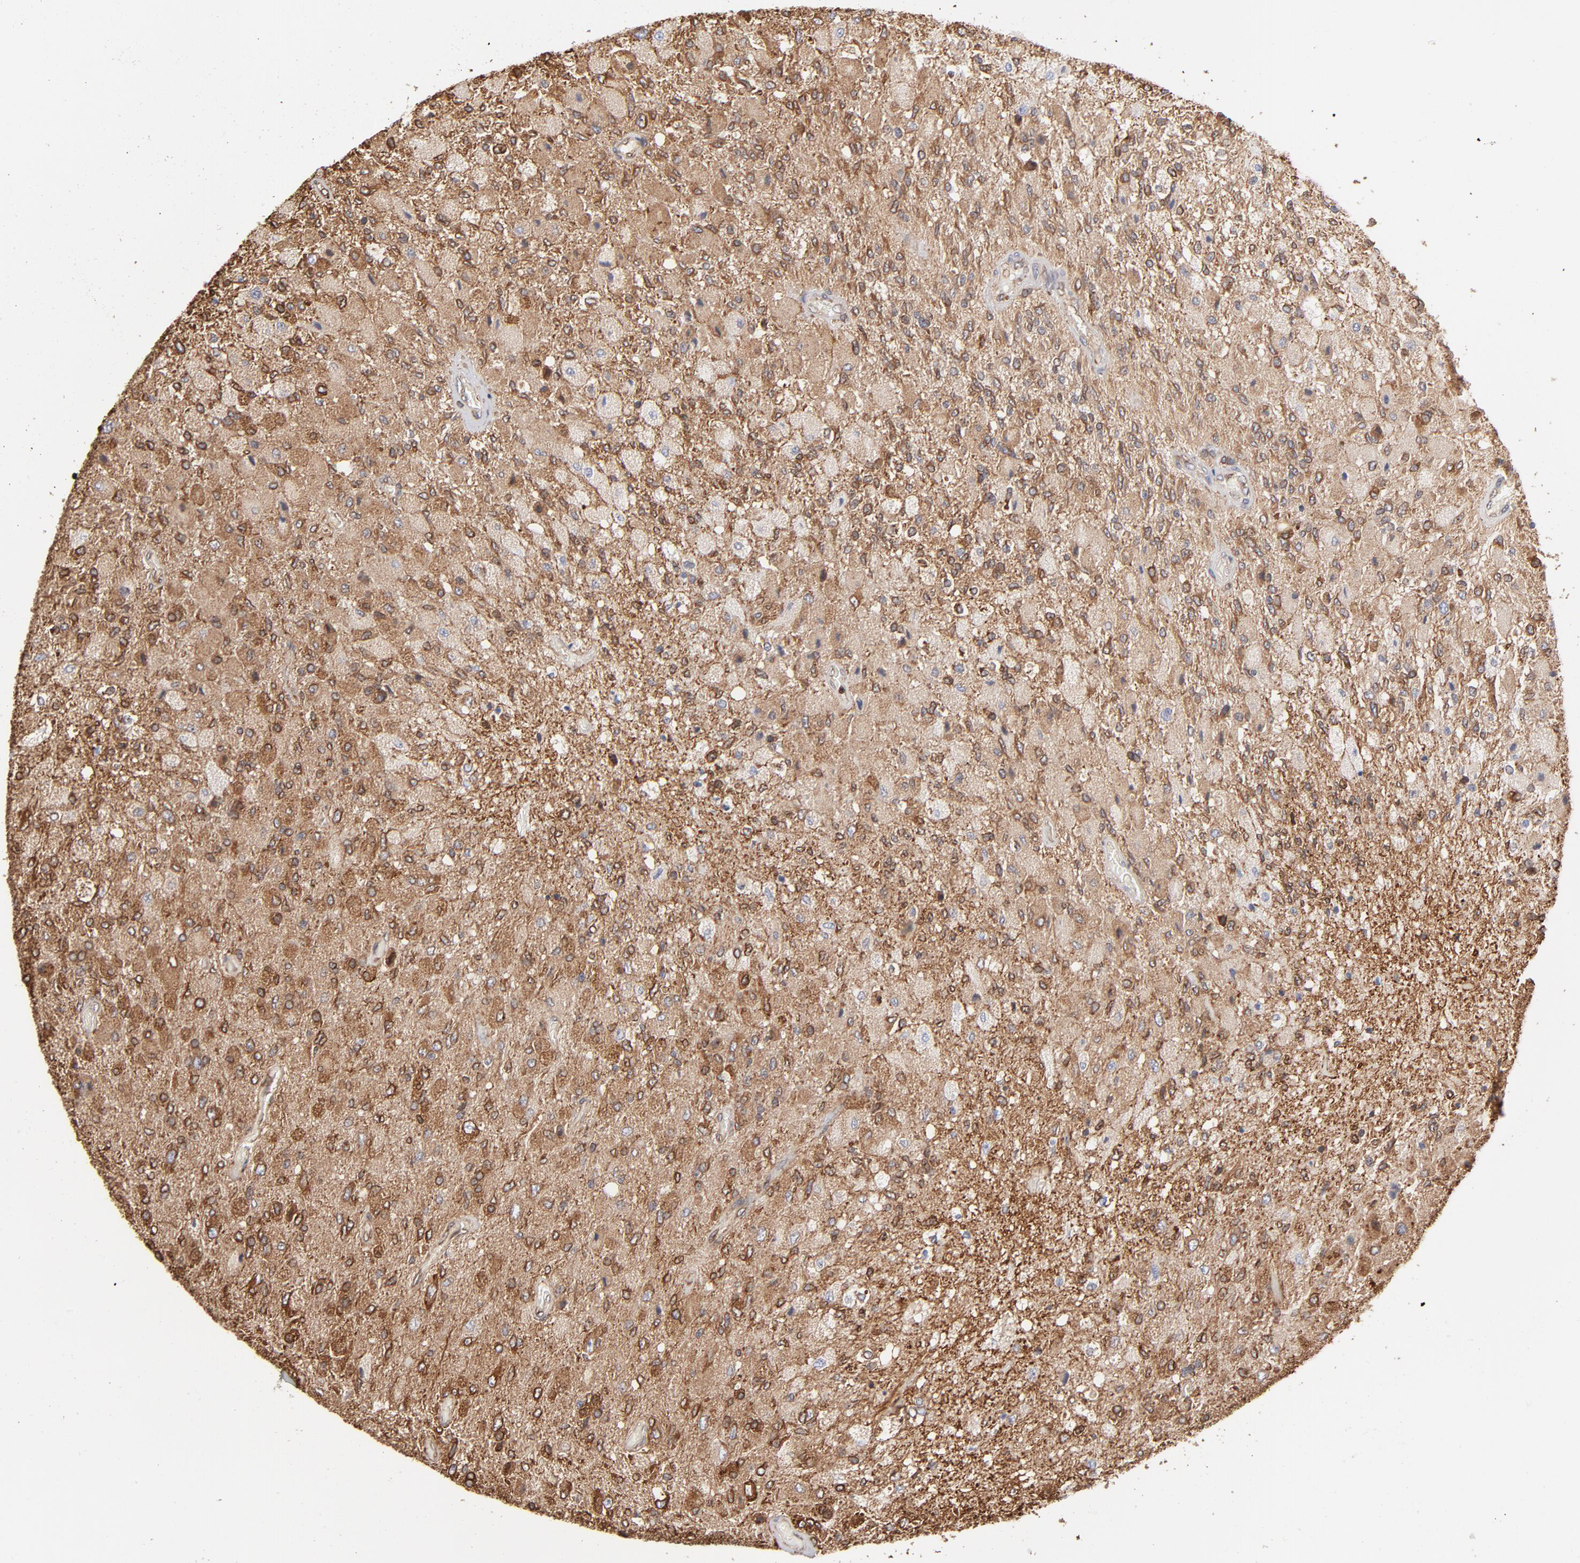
{"staining": {"intensity": "strong", "quantity": ">75%", "location": "cytoplasmic/membranous"}, "tissue": "glioma", "cell_type": "Tumor cells", "image_type": "cancer", "snomed": [{"axis": "morphology", "description": "Normal tissue, NOS"}, {"axis": "morphology", "description": "Glioma, malignant, High grade"}, {"axis": "topography", "description": "Cerebral cortex"}], "caption": "Immunohistochemistry staining of glioma, which displays high levels of strong cytoplasmic/membranous expression in approximately >75% of tumor cells indicating strong cytoplasmic/membranous protein expression. The staining was performed using DAB (brown) for protein detection and nuclei were counterstained in hematoxylin (blue).", "gene": "CANX", "patient": {"sex": "male", "age": 77}}